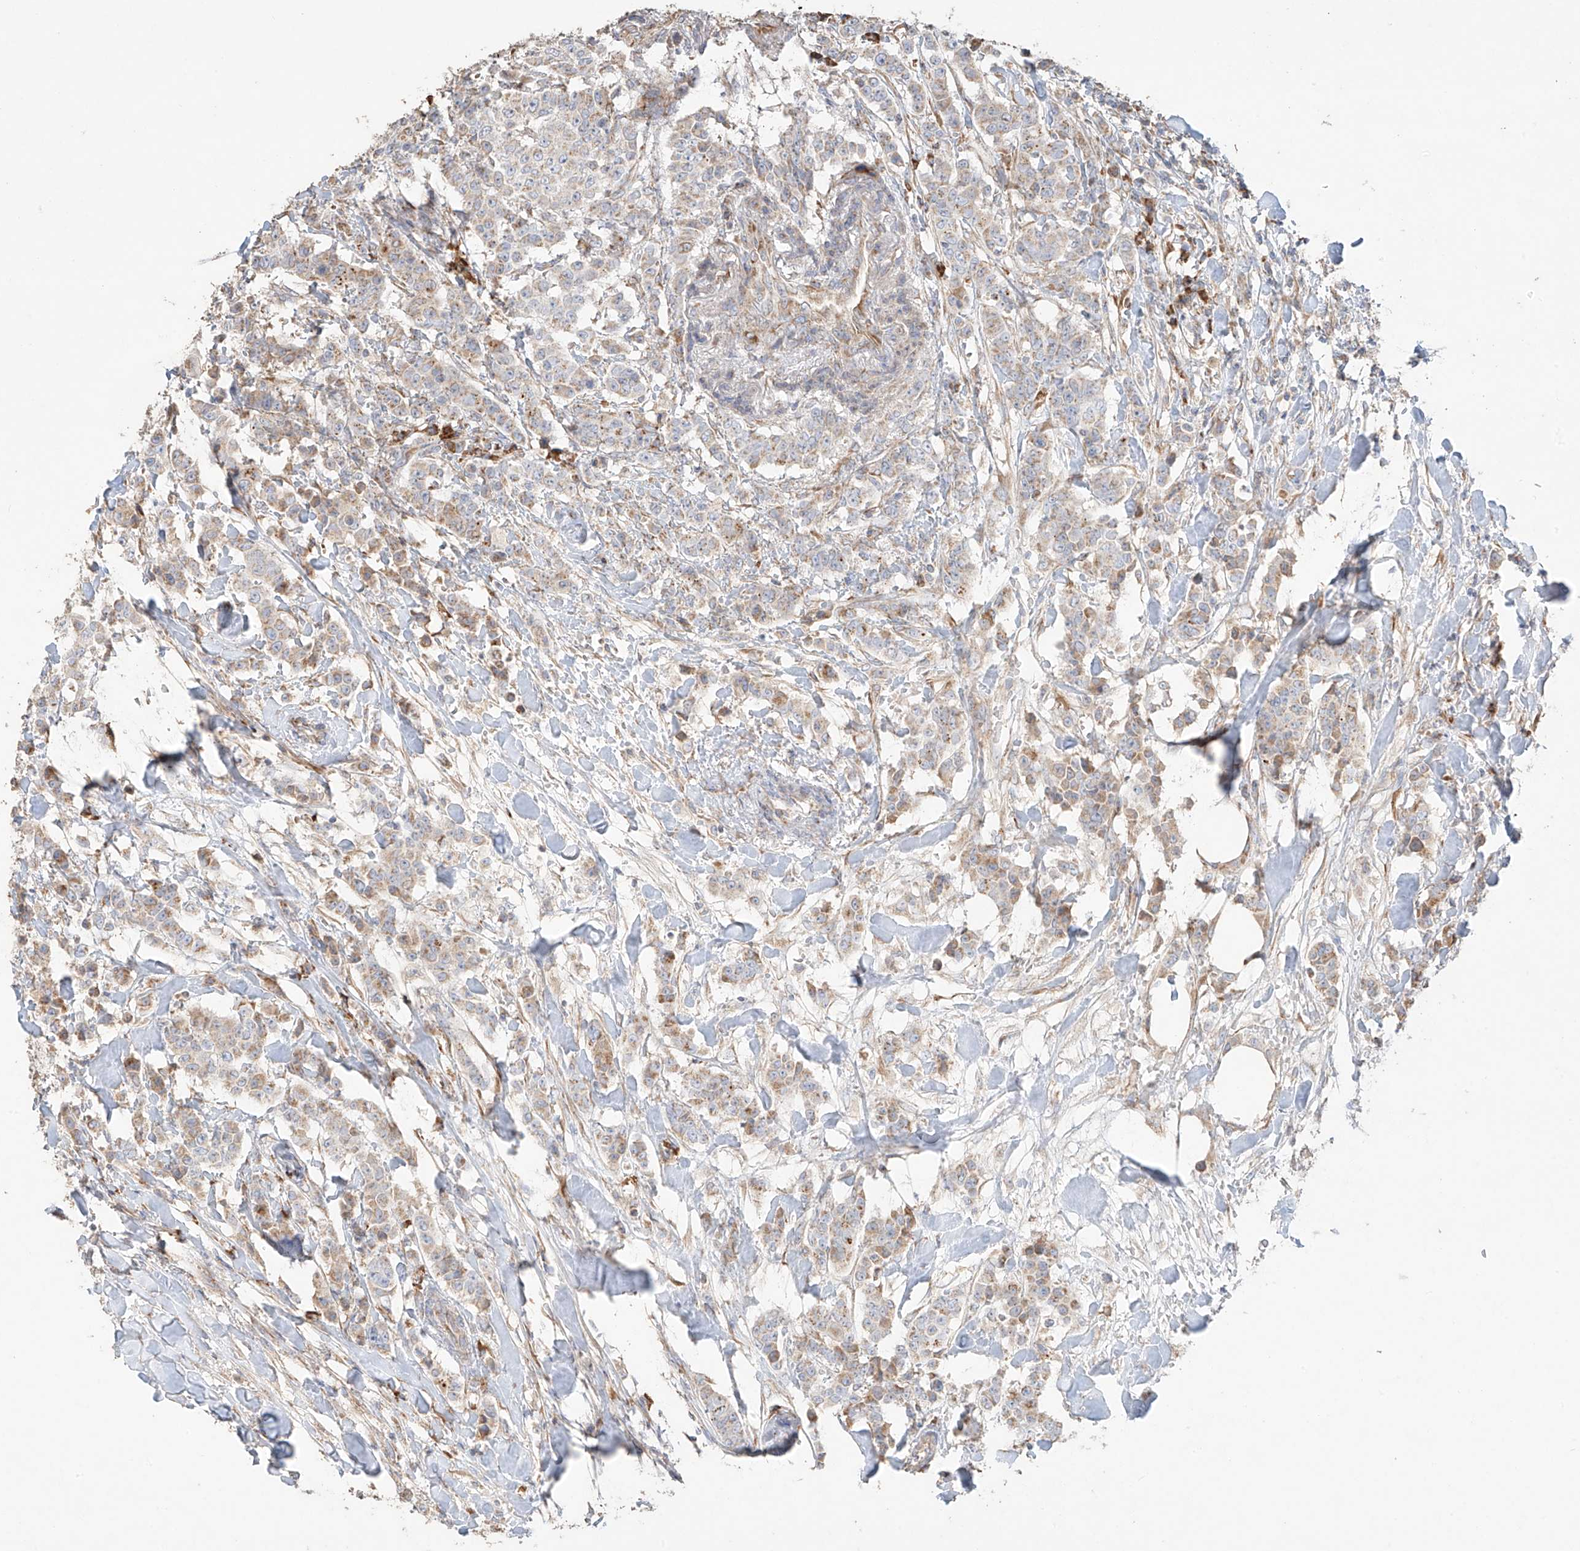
{"staining": {"intensity": "moderate", "quantity": "<25%", "location": "cytoplasmic/membranous"}, "tissue": "breast cancer", "cell_type": "Tumor cells", "image_type": "cancer", "snomed": [{"axis": "morphology", "description": "Duct carcinoma"}, {"axis": "topography", "description": "Breast"}], "caption": "Breast infiltrating ductal carcinoma tissue demonstrates moderate cytoplasmic/membranous staining in approximately <25% of tumor cells", "gene": "COLGALT2", "patient": {"sex": "female", "age": 40}}